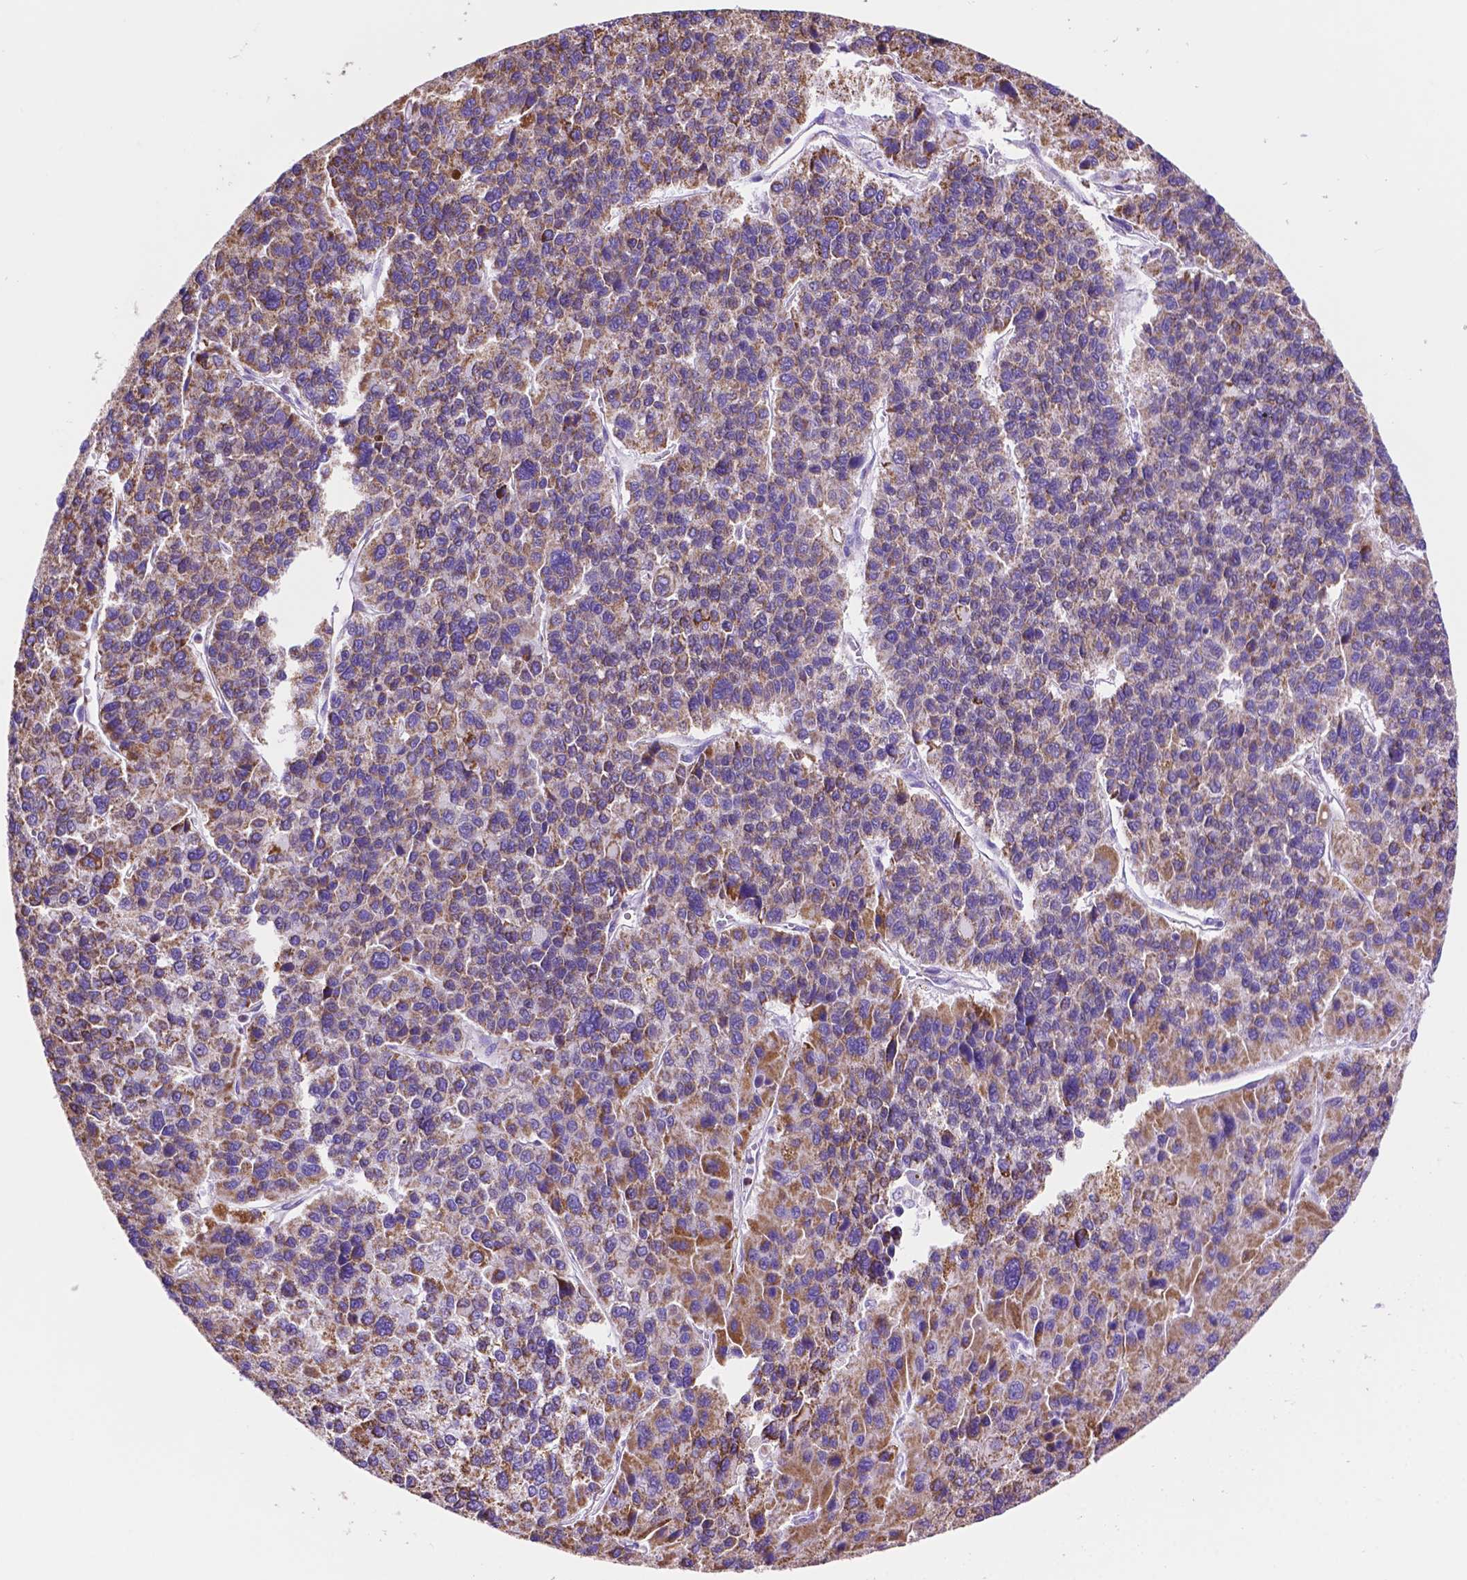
{"staining": {"intensity": "moderate", "quantity": ">75%", "location": "cytoplasmic/membranous"}, "tissue": "liver cancer", "cell_type": "Tumor cells", "image_type": "cancer", "snomed": [{"axis": "morphology", "description": "Carcinoma, Hepatocellular, NOS"}, {"axis": "topography", "description": "Liver"}], "caption": "This photomicrograph exhibits immunohistochemistry (IHC) staining of human hepatocellular carcinoma (liver), with medium moderate cytoplasmic/membranous positivity in about >75% of tumor cells.", "gene": "GDPD5", "patient": {"sex": "female", "age": 41}}